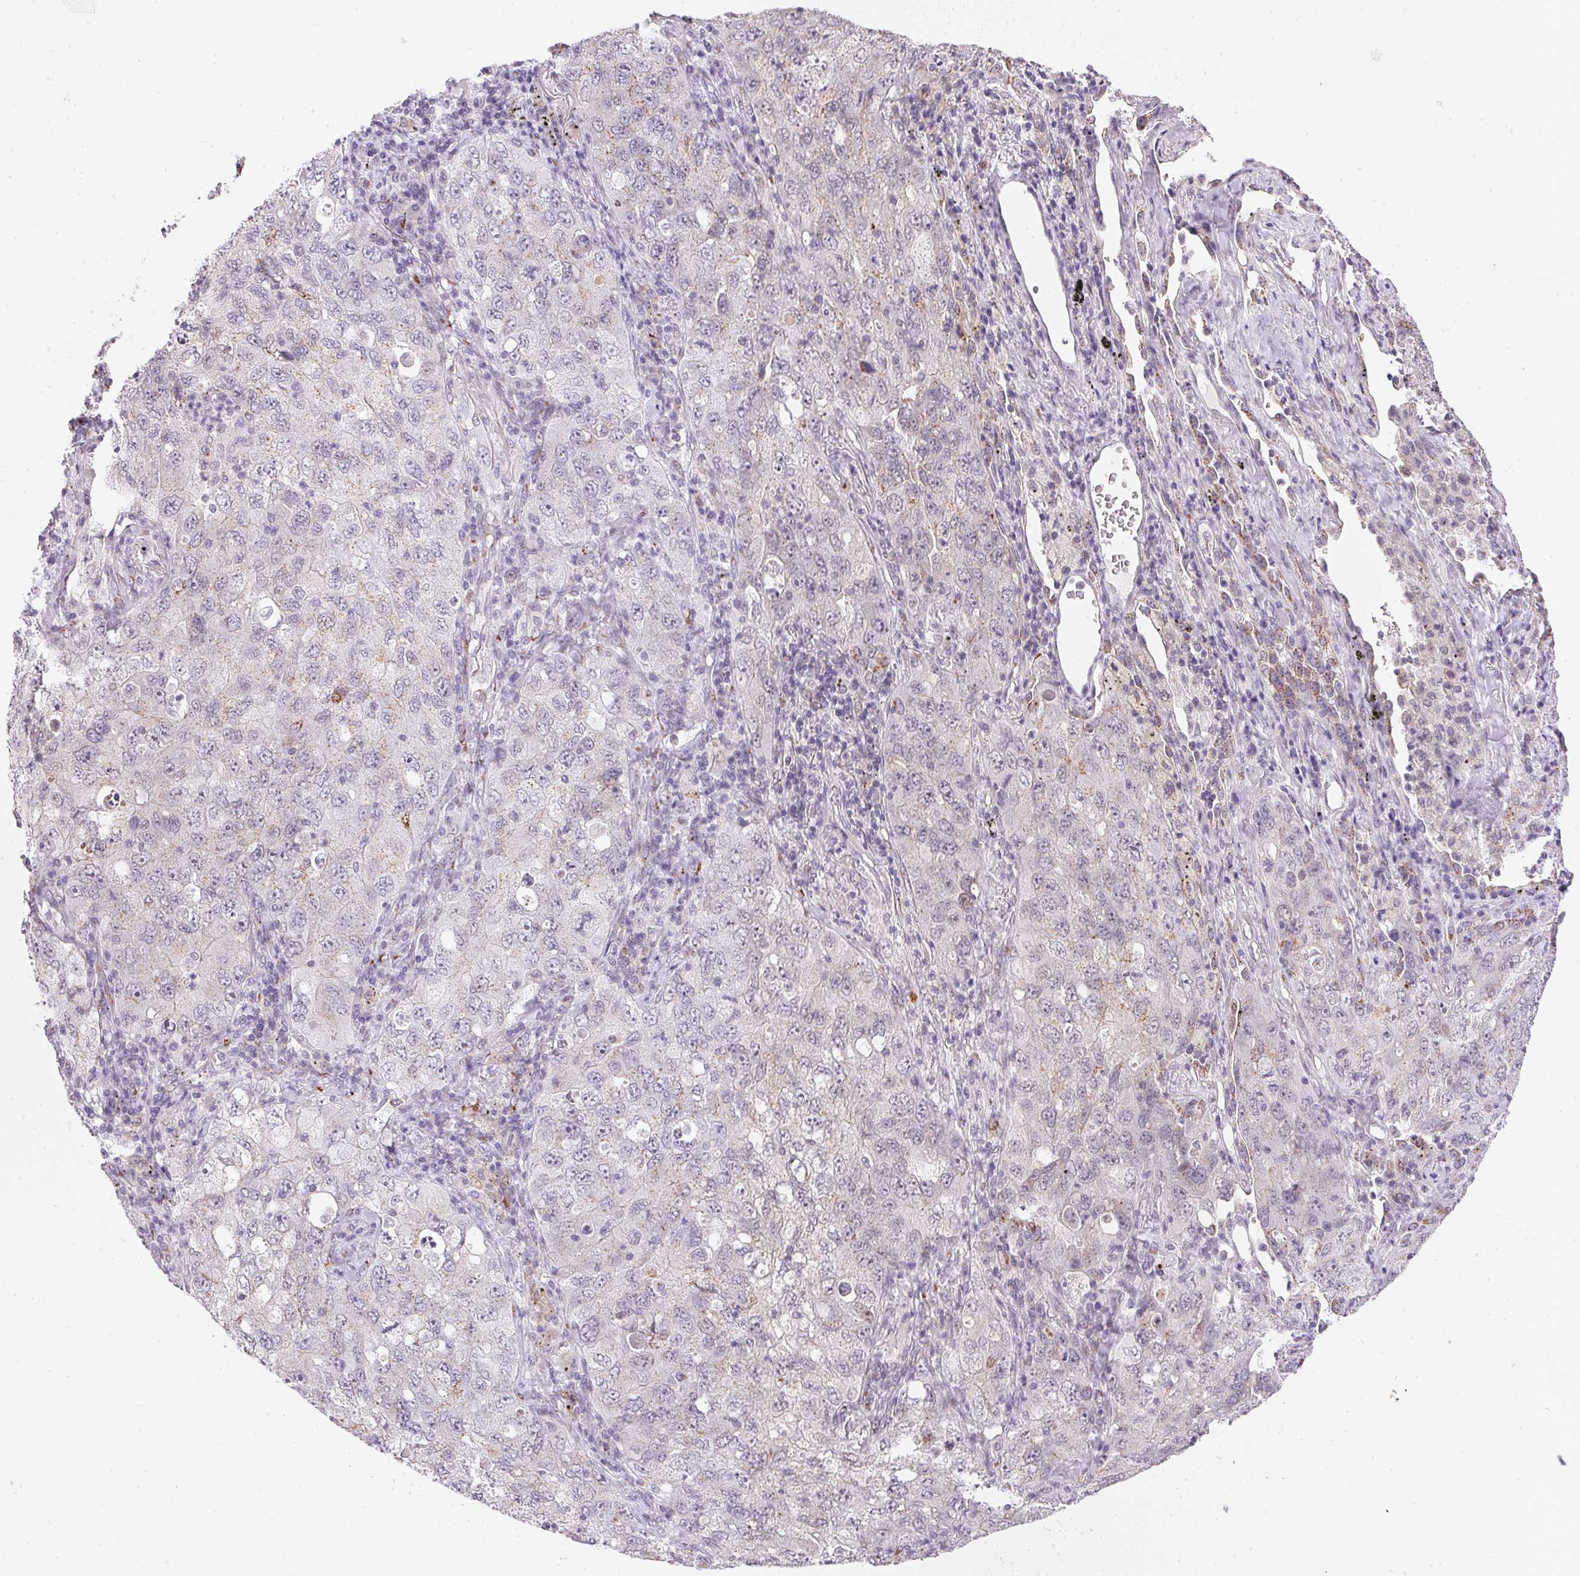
{"staining": {"intensity": "weak", "quantity": "<25%", "location": "cytoplasmic/membranous"}, "tissue": "lung cancer", "cell_type": "Tumor cells", "image_type": "cancer", "snomed": [{"axis": "morphology", "description": "Adenocarcinoma, NOS"}, {"axis": "topography", "description": "Lung"}], "caption": "This is a micrograph of immunohistochemistry (IHC) staining of lung cancer (adenocarcinoma), which shows no staining in tumor cells.", "gene": "RAB22A", "patient": {"sex": "female", "age": 57}}